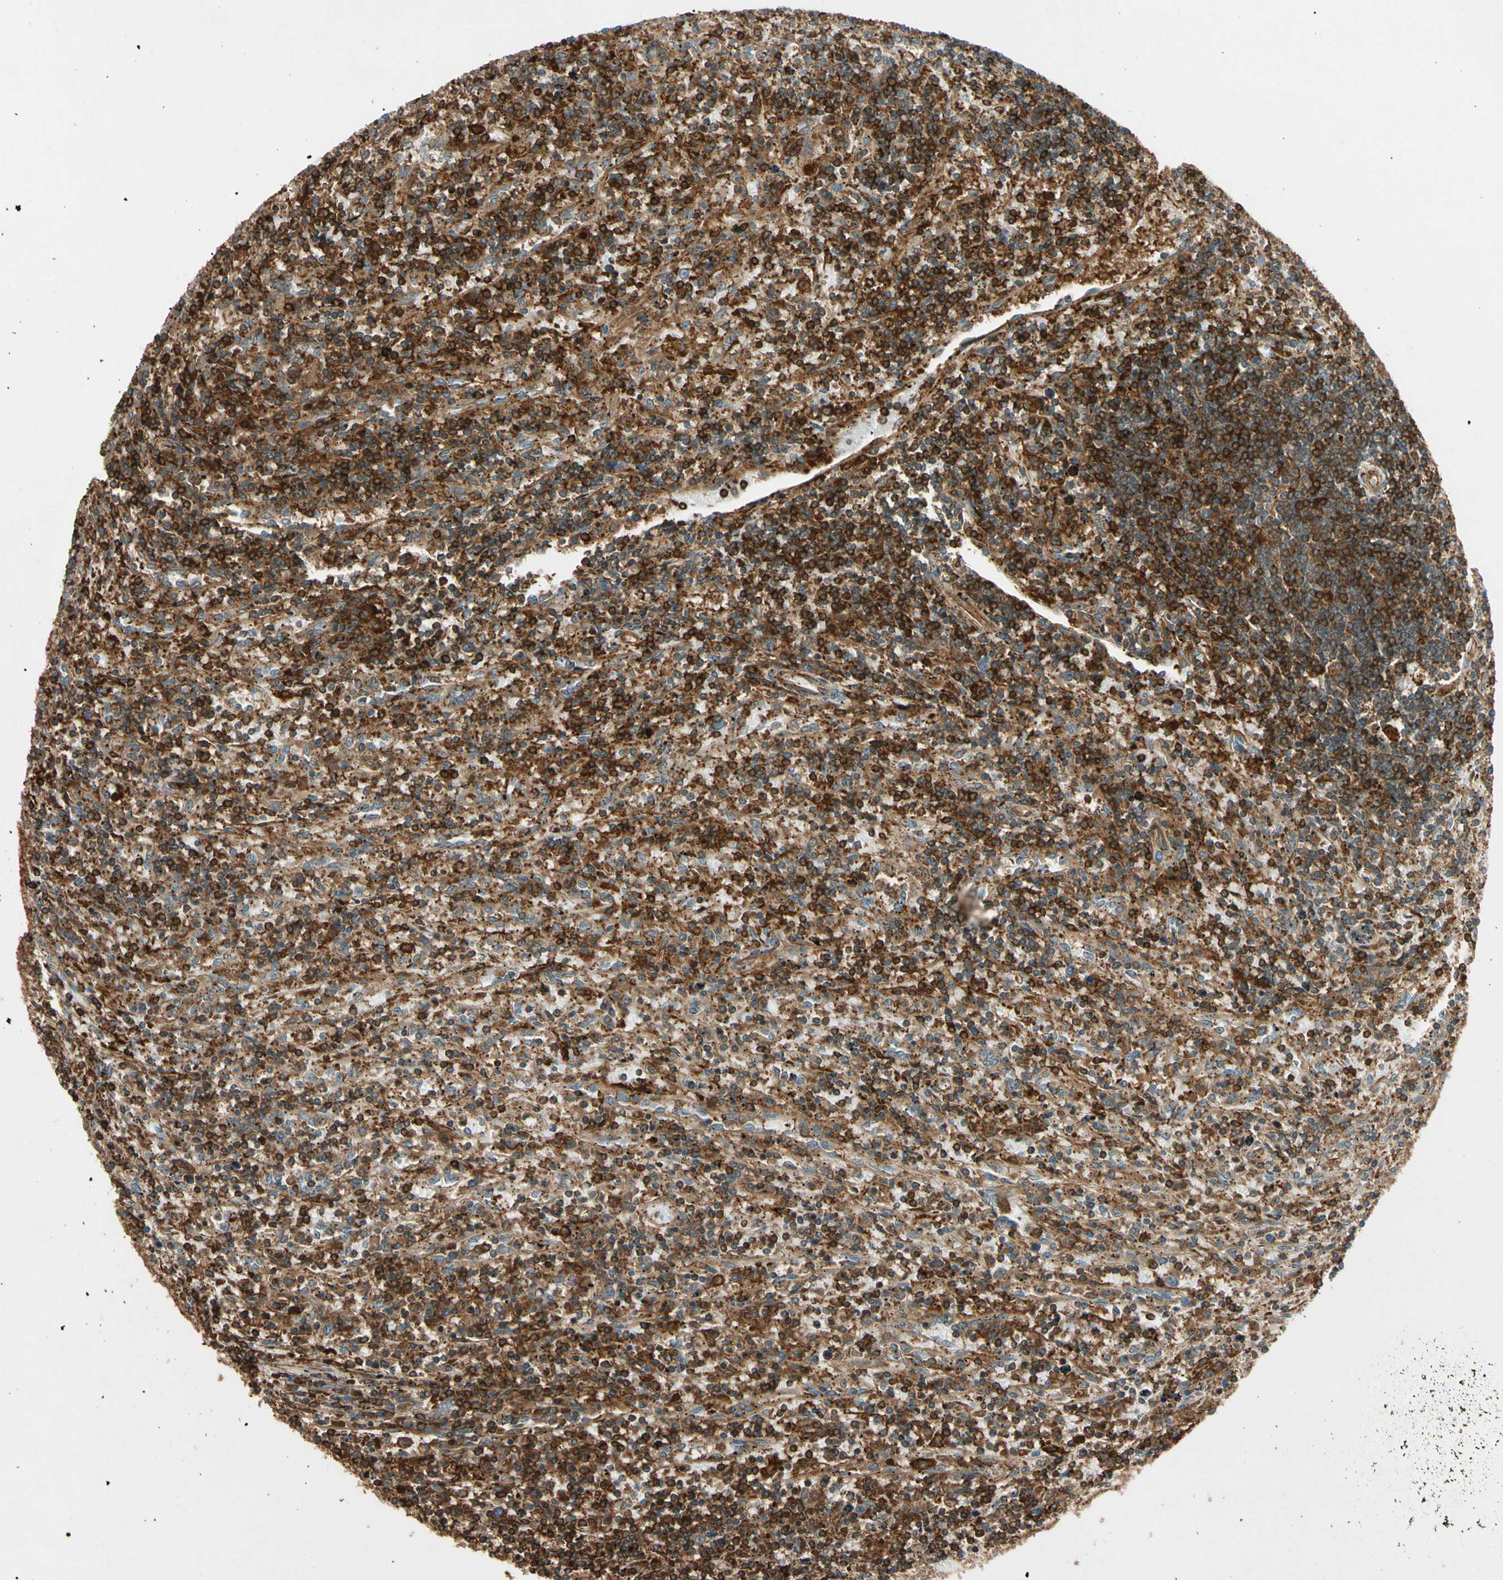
{"staining": {"intensity": "strong", "quantity": ">75%", "location": "cytoplasmic/membranous"}, "tissue": "lymphoma", "cell_type": "Tumor cells", "image_type": "cancer", "snomed": [{"axis": "morphology", "description": "Malignant lymphoma, non-Hodgkin's type, Low grade"}, {"axis": "topography", "description": "Spleen"}], "caption": "Strong cytoplasmic/membranous positivity is identified in about >75% of tumor cells in malignant lymphoma, non-Hodgkin's type (low-grade). (DAB (3,3'-diaminobenzidine) IHC with brightfield microscopy, high magnification).", "gene": "ARPC2", "patient": {"sex": "male", "age": 76}}